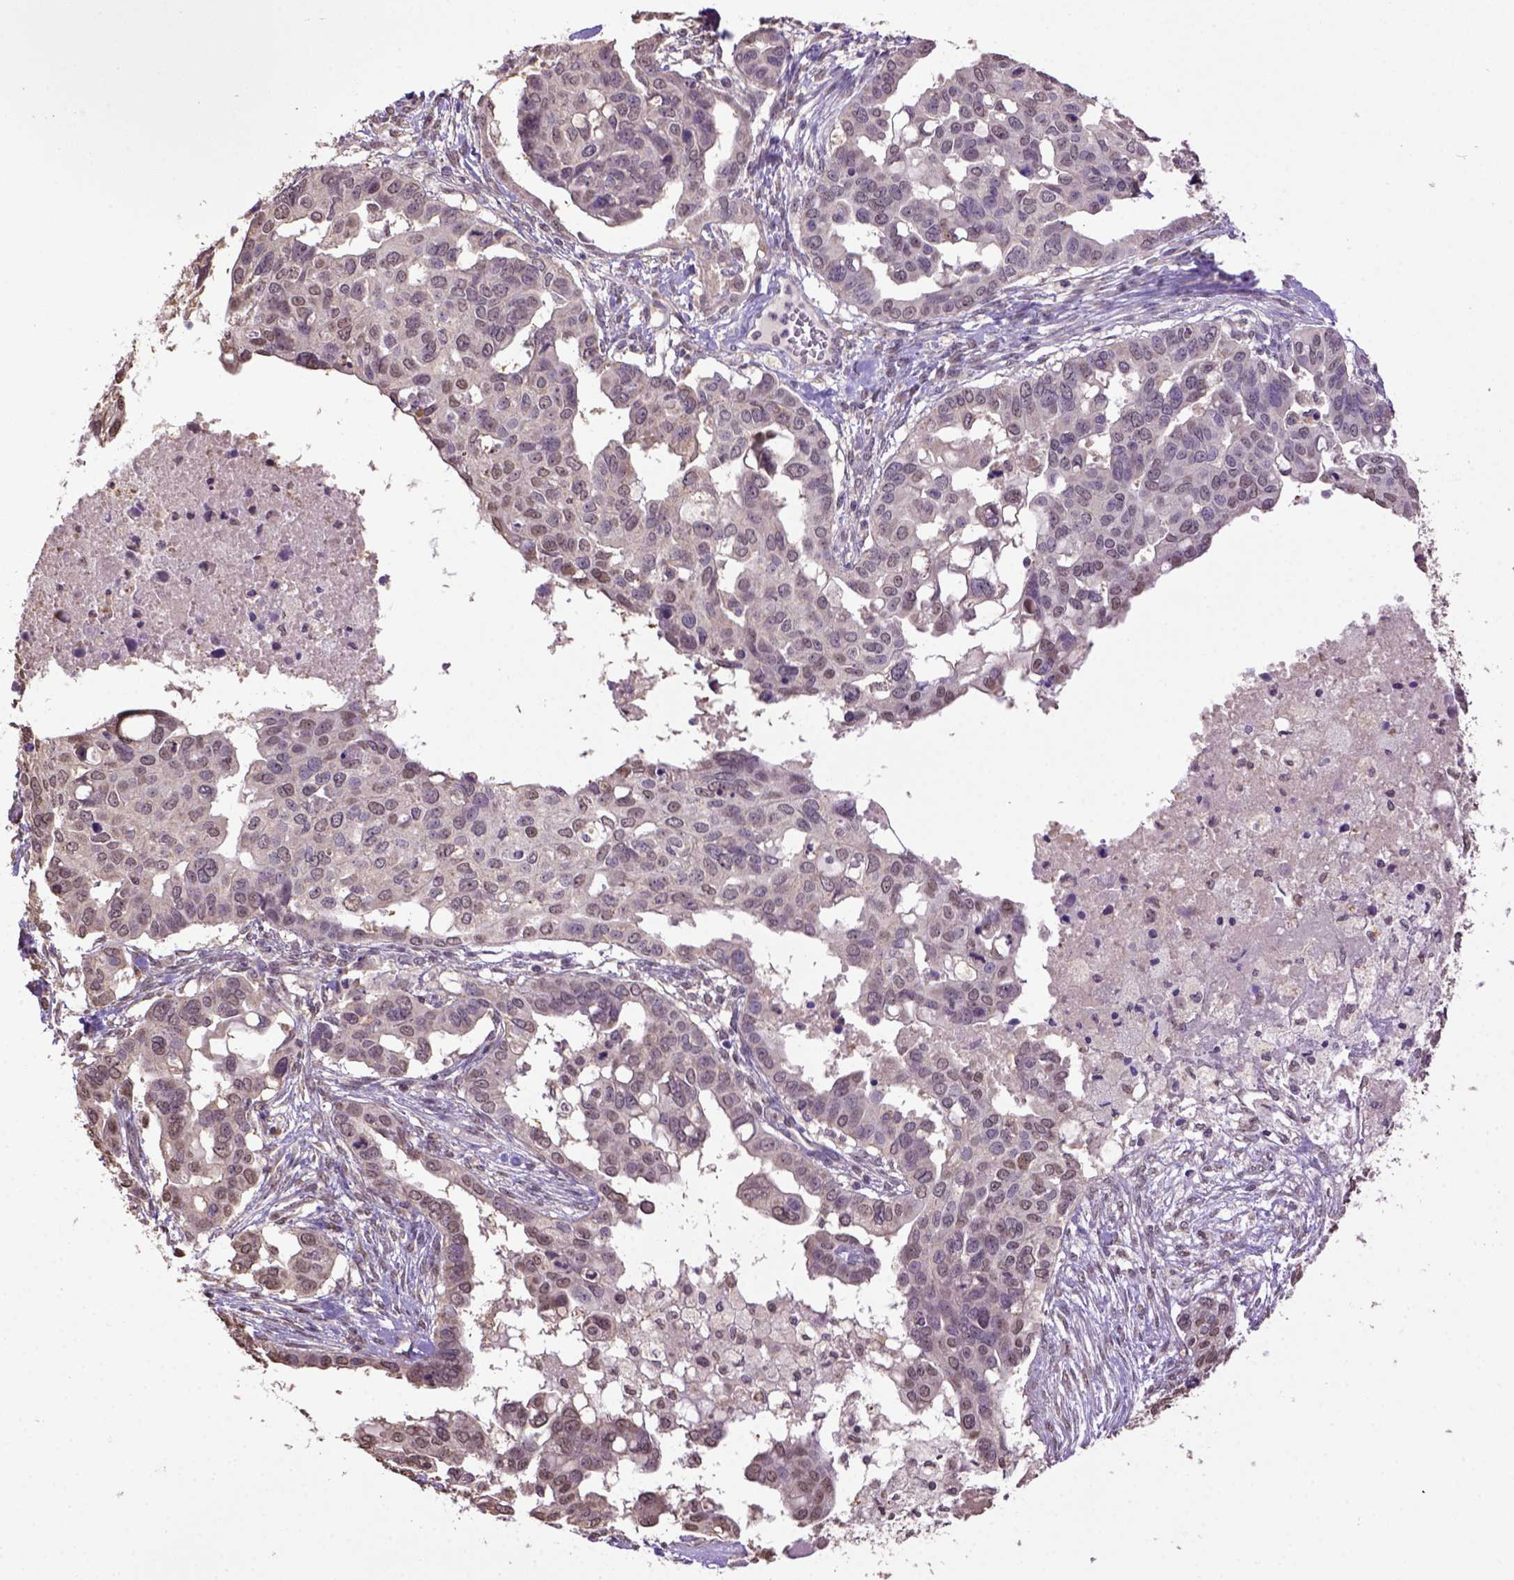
{"staining": {"intensity": "weak", "quantity": "25%-75%", "location": "cytoplasmic/membranous"}, "tissue": "ovarian cancer", "cell_type": "Tumor cells", "image_type": "cancer", "snomed": [{"axis": "morphology", "description": "Carcinoma, endometroid"}, {"axis": "topography", "description": "Ovary"}], "caption": "The photomicrograph demonstrates immunohistochemical staining of endometroid carcinoma (ovarian). There is weak cytoplasmic/membranous positivity is identified in approximately 25%-75% of tumor cells. (Brightfield microscopy of DAB IHC at high magnification).", "gene": "WDR17", "patient": {"sex": "female", "age": 78}}